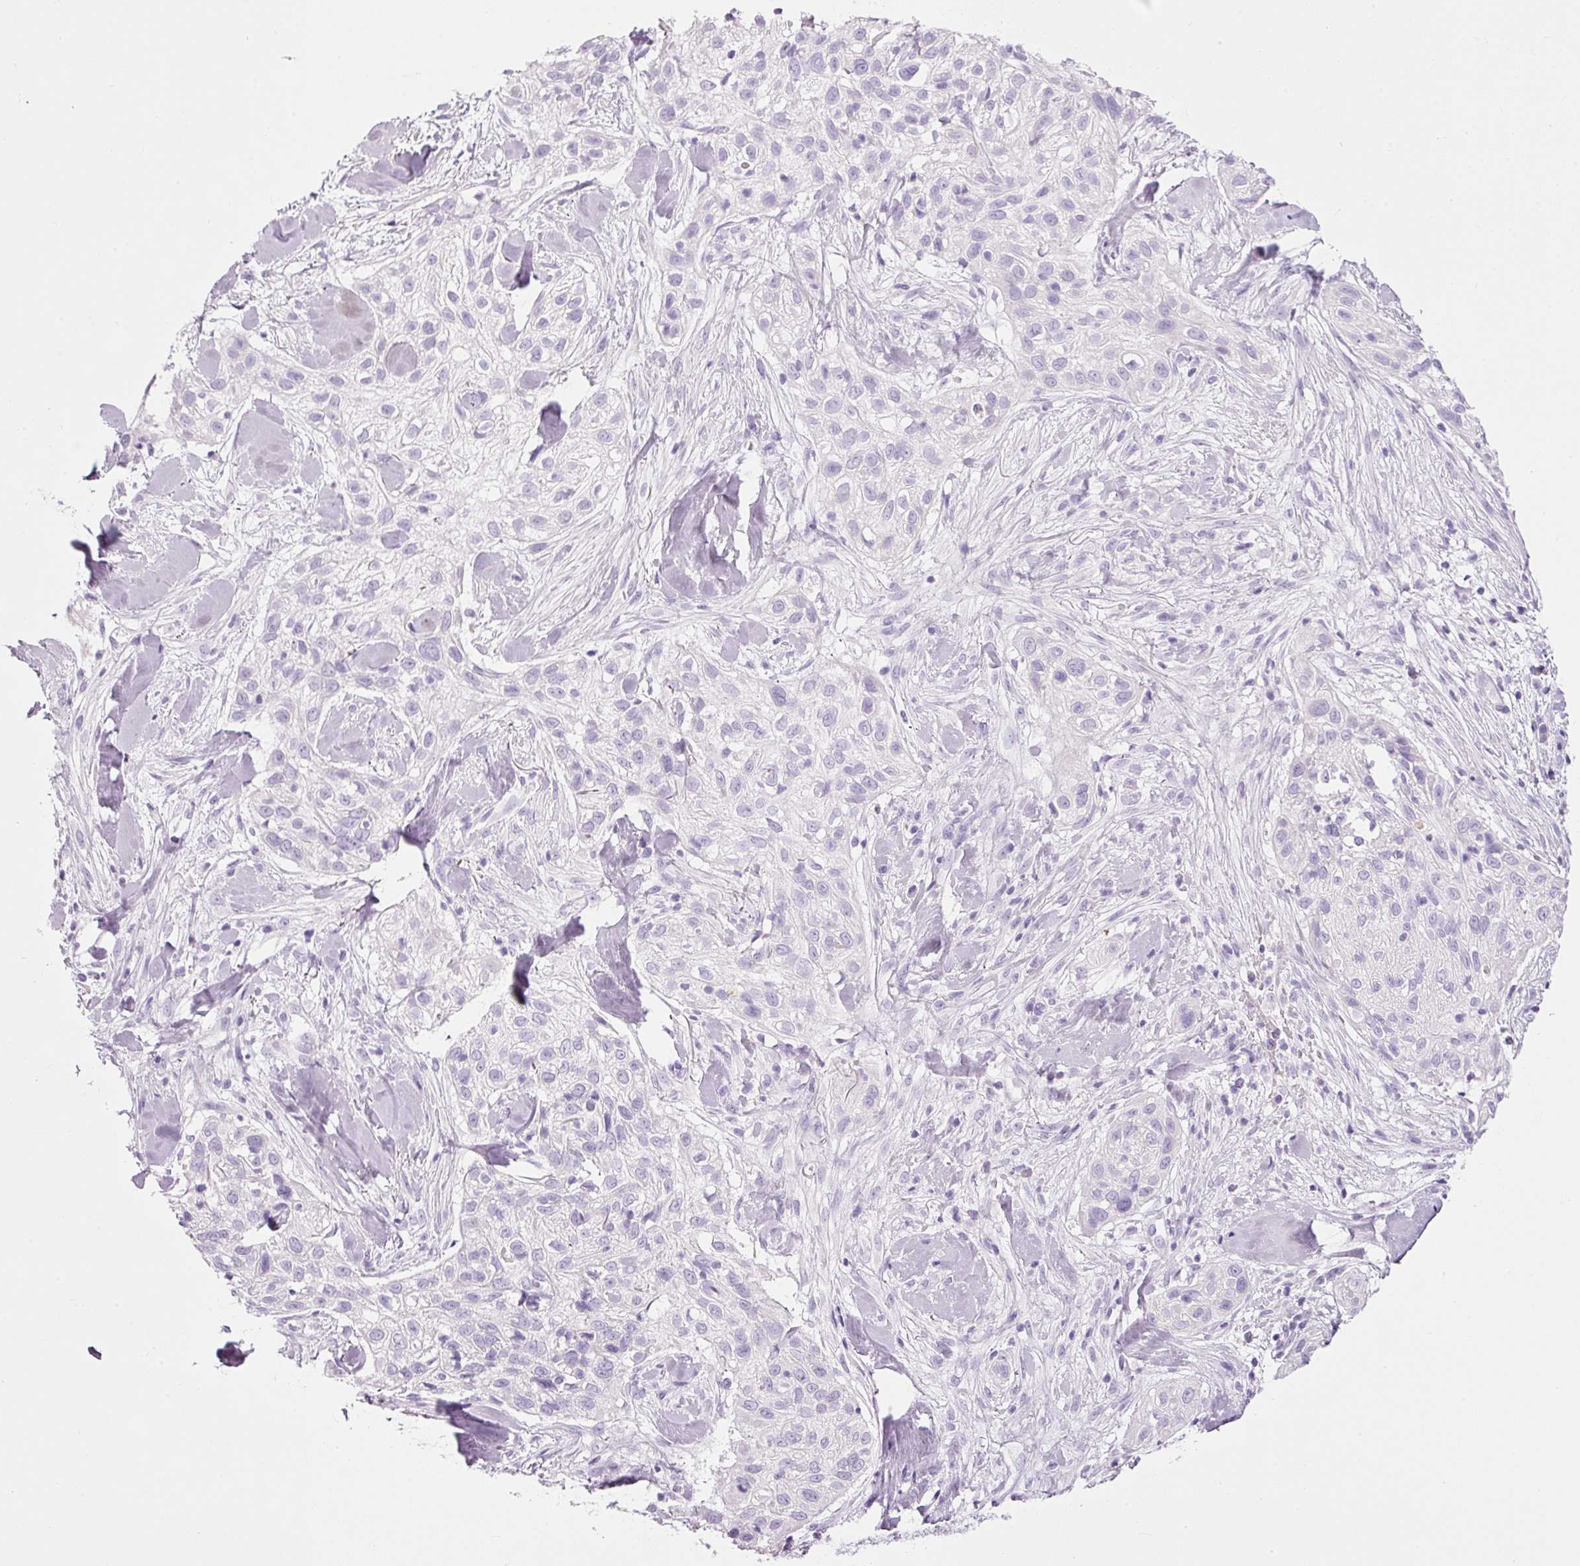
{"staining": {"intensity": "negative", "quantity": "none", "location": "none"}, "tissue": "skin cancer", "cell_type": "Tumor cells", "image_type": "cancer", "snomed": [{"axis": "morphology", "description": "Squamous cell carcinoma, NOS"}, {"axis": "topography", "description": "Skin"}], "caption": "Skin cancer was stained to show a protein in brown. There is no significant staining in tumor cells.", "gene": "CARD16", "patient": {"sex": "male", "age": 82}}